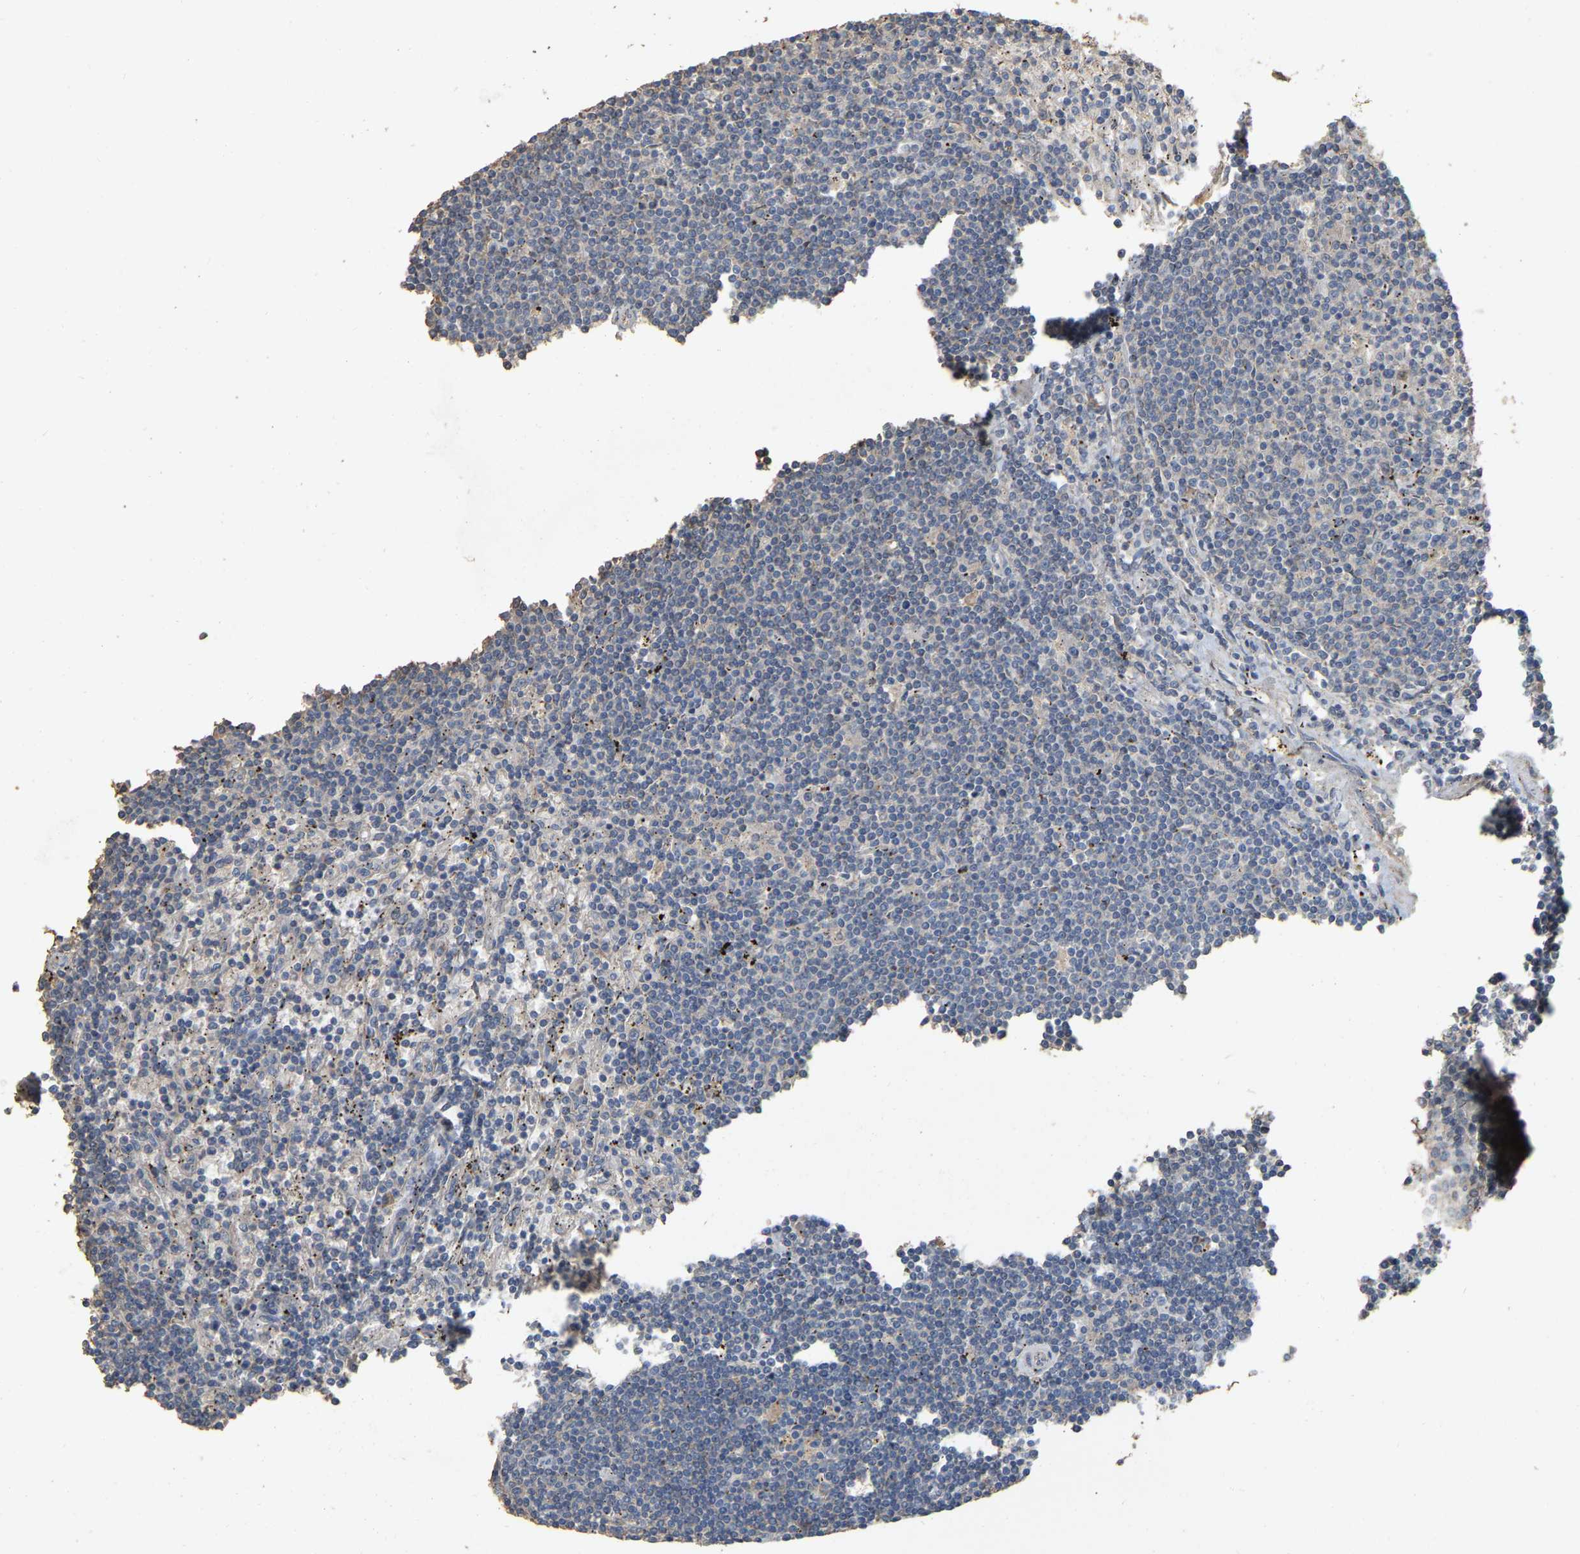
{"staining": {"intensity": "negative", "quantity": "none", "location": "none"}, "tissue": "lymphoma", "cell_type": "Tumor cells", "image_type": "cancer", "snomed": [{"axis": "morphology", "description": "Malignant lymphoma, non-Hodgkin's type, Low grade"}, {"axis": "topography", "description": "Spleen"}], "caption": "The immunohistochemistry (IHC) image has no significant staining in tumor cells of lymphoma tissue.", "gene": "NCS1", "patient": {"sex": "male", "age": 76}}